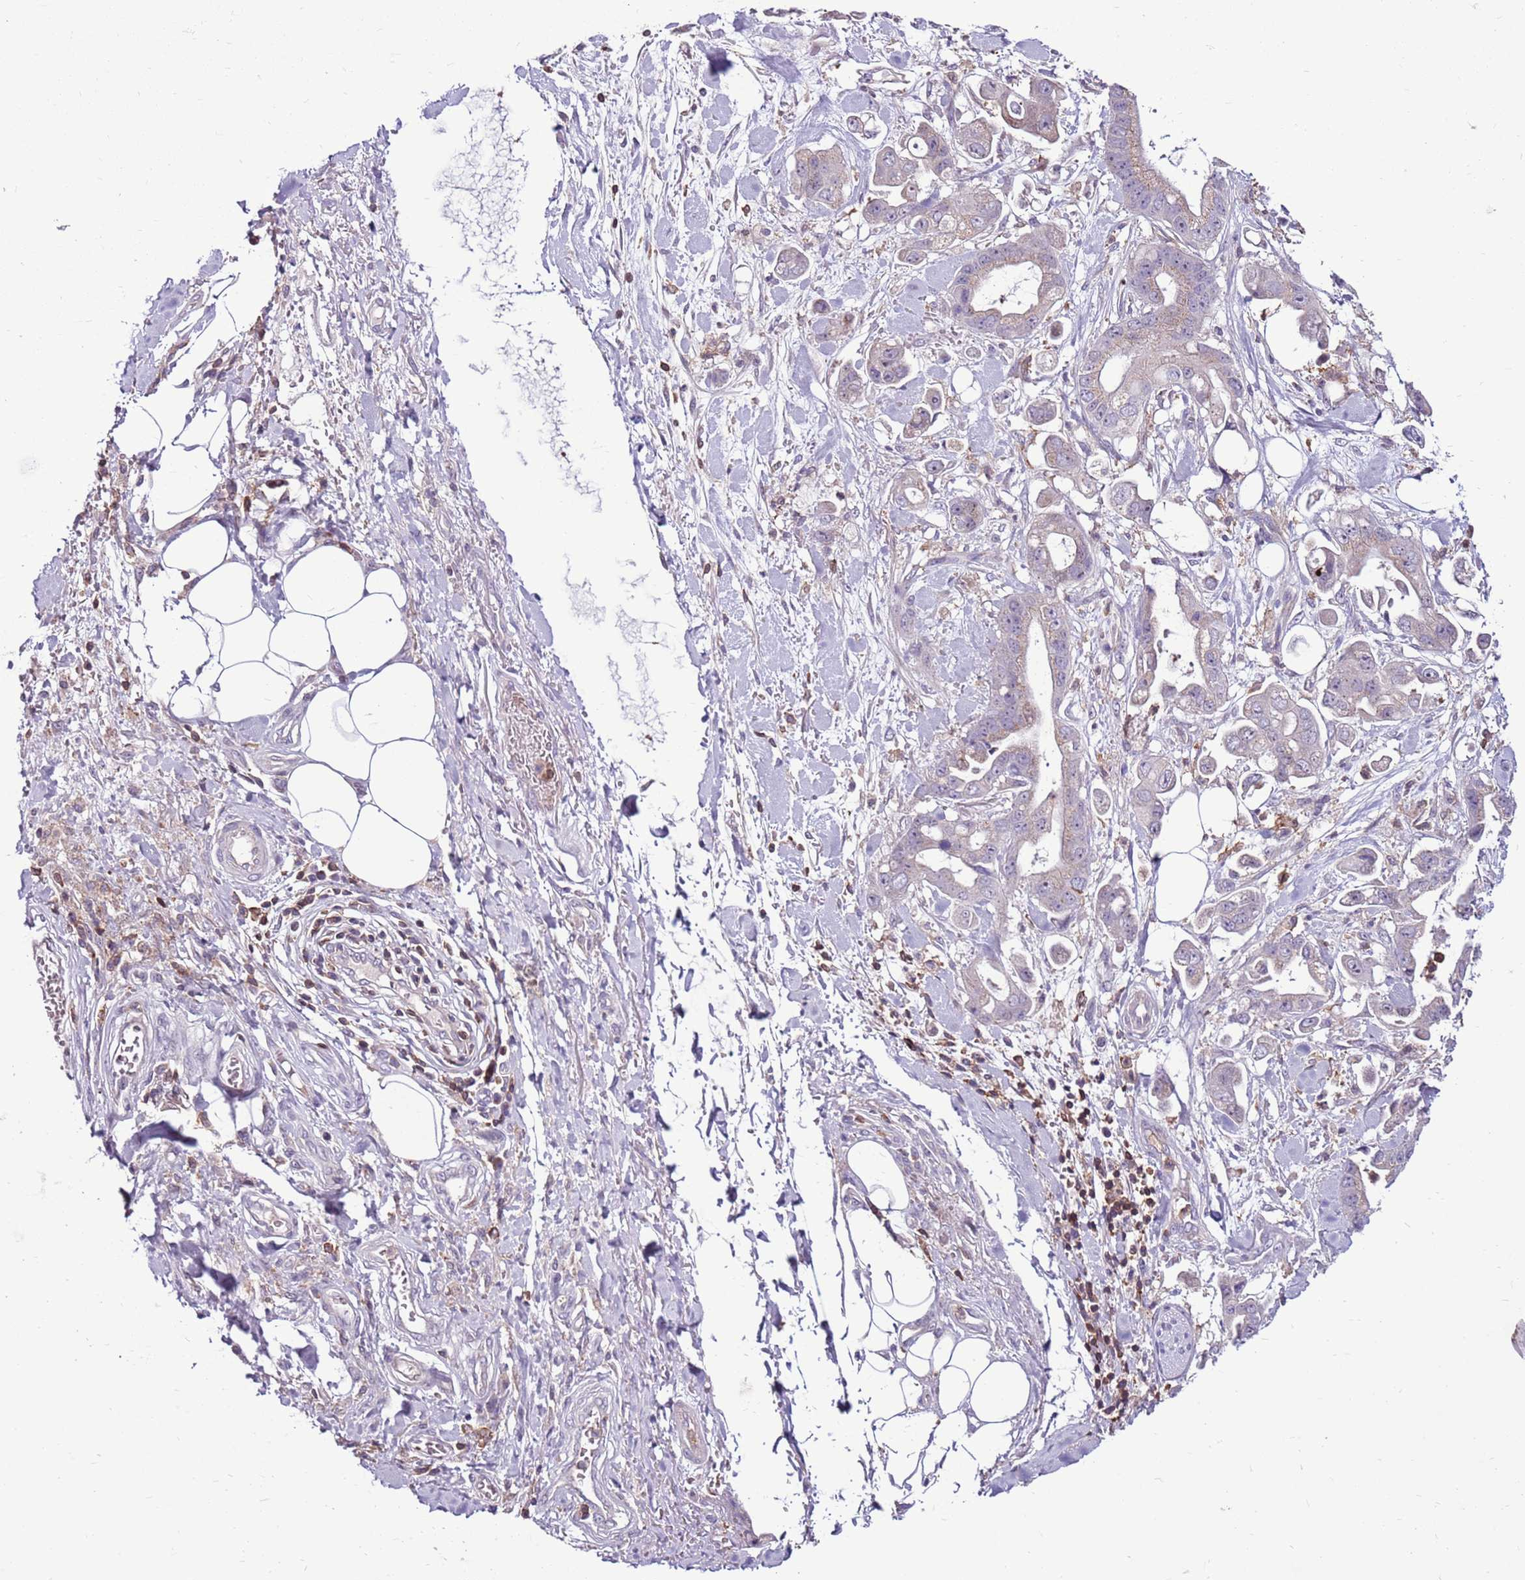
{"staining": {"intensity": "weak", "quantity": "<25%", "location": "cytoplasmic/membranous"}, "tissue": "stomach cancer", "cell_type": "Tumor cells", "image_type": "cancer", "snomed": [{"axis": "morphology", "description": "Adenocarcinoma, NOS"}, {"axis": "topography", "description": "Stomach"}], "caption": "DAB (3,3'-diaminobenzidine) immunohistochemical staining of human adenocarcinoma (stomach) exhibits no significant positivity in tumor cells.", "gene": "ZSWIM1", "patient": {"sex": "male", "age": 62}}